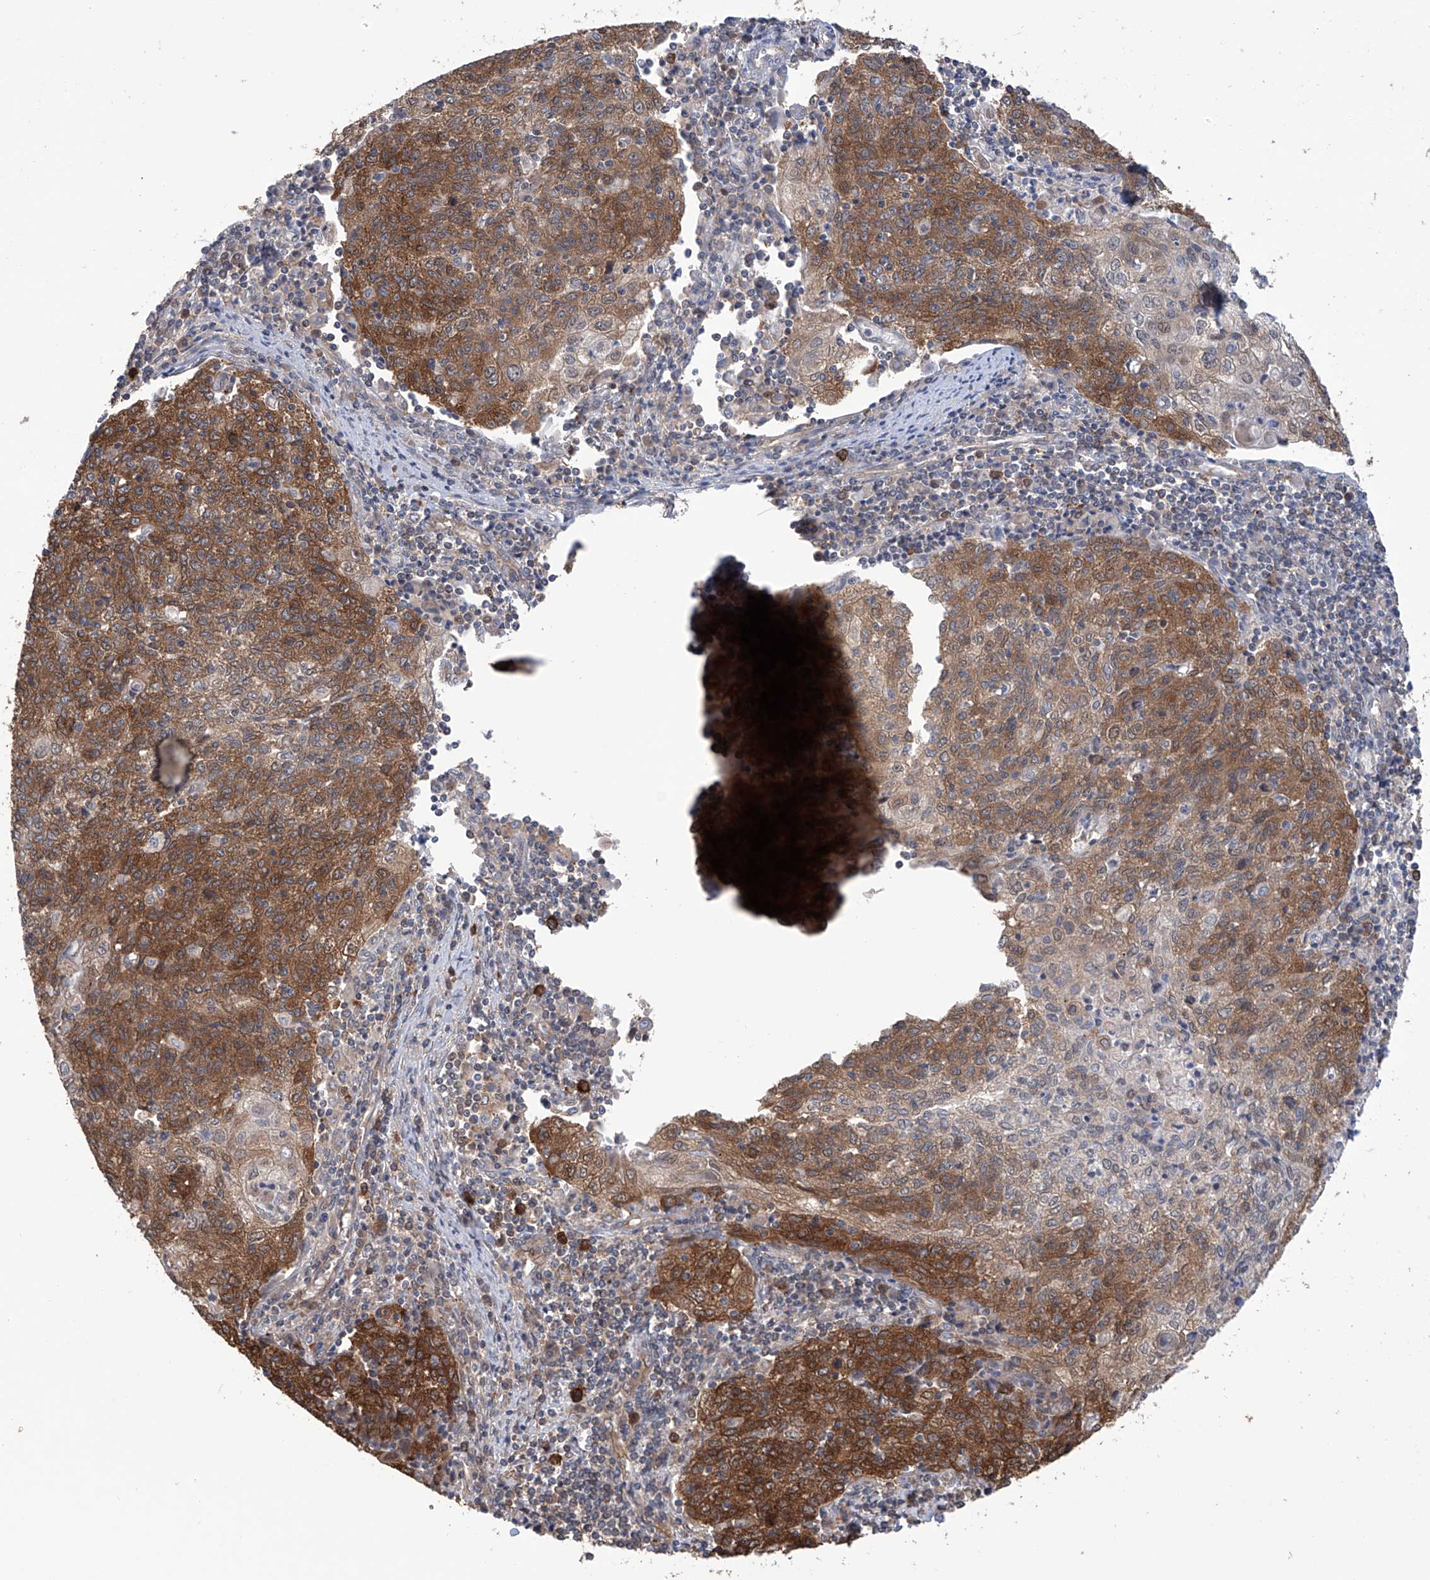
{"staining": {"intensity": "moderate", "quantity": ">75%", "location": "cytoplasmic/membranous"}, "tissue": "cervical cancer", "cell_type": "Tumor cells", "image_type": "cancer", "snomed": [{"axis": "morphology", "description": "Squamous cell carcinoma, NOS"}, {"axis": "topography", "description": "Cervix"}], "caption": "A brown stain shows moderate cytoplasmic/membranous positivity of a protein in cervical cancer tumor cells.", "gene": "NUDT17", "patient": {"sex": "female", "age": 48}}